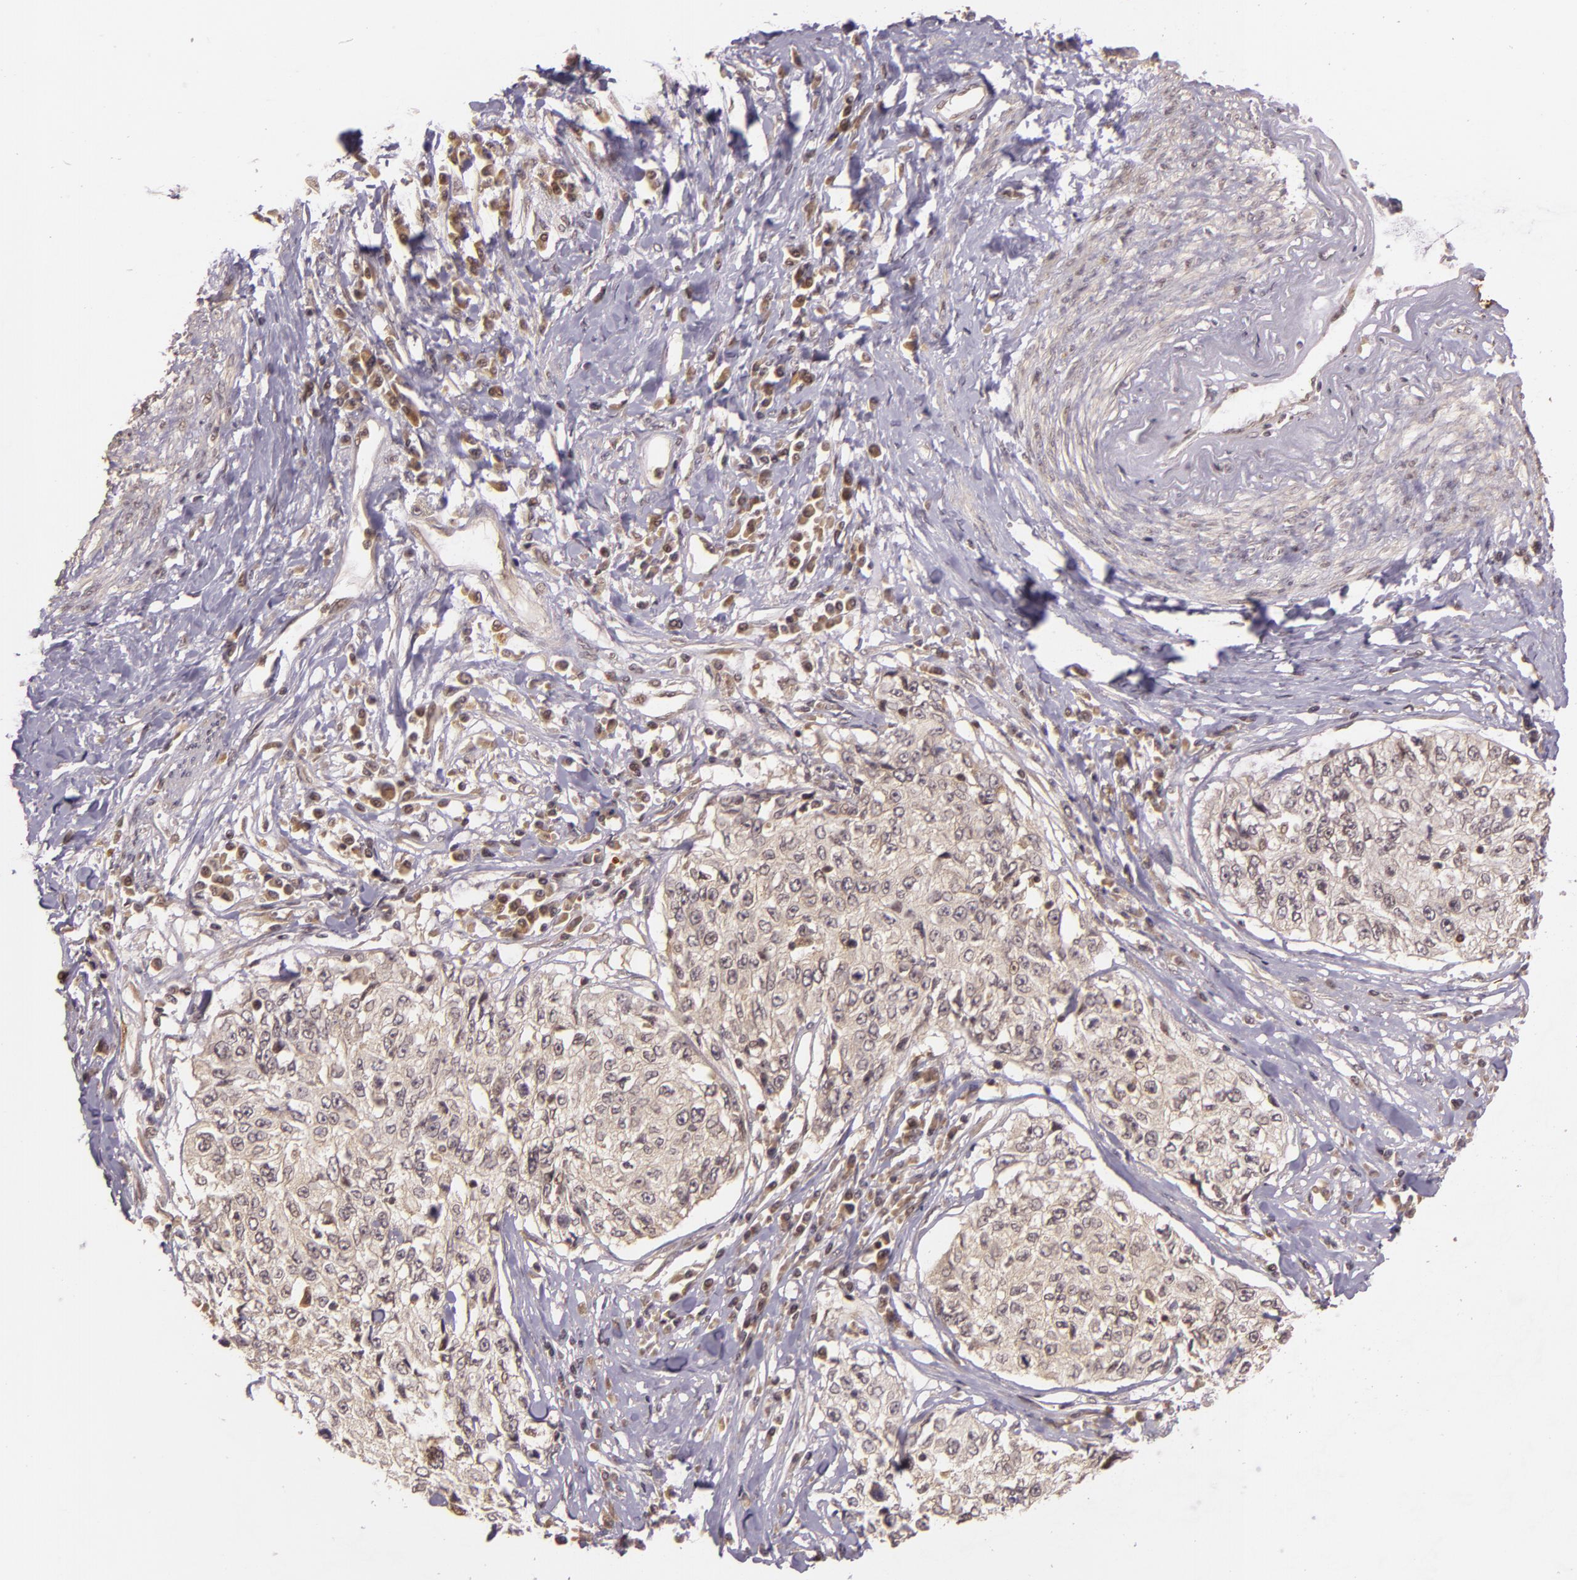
{"staining": {"intensity": "weak", "quantity": ">75%", "location": "cytoplasmic/membranous"}, "tissue": "cervical cancer", "cell_type": "Tumor cells", "image_type": "cancer", "snomed": [{"axis": "morphology", "description": "Squamous cell carcinoma, NOS"}, {"axis": "topography", "description": "Cervix"}], "caption": "A photomicrograph showing weak cytoplasmic/membranous positivity in about >75% of tumor cells in squamous cell carcinoma (cervical), as visualized by brown immunohistochemical staining.", "gene": "TXNRD2", "patient": {"sex": "female", "age": 57}}